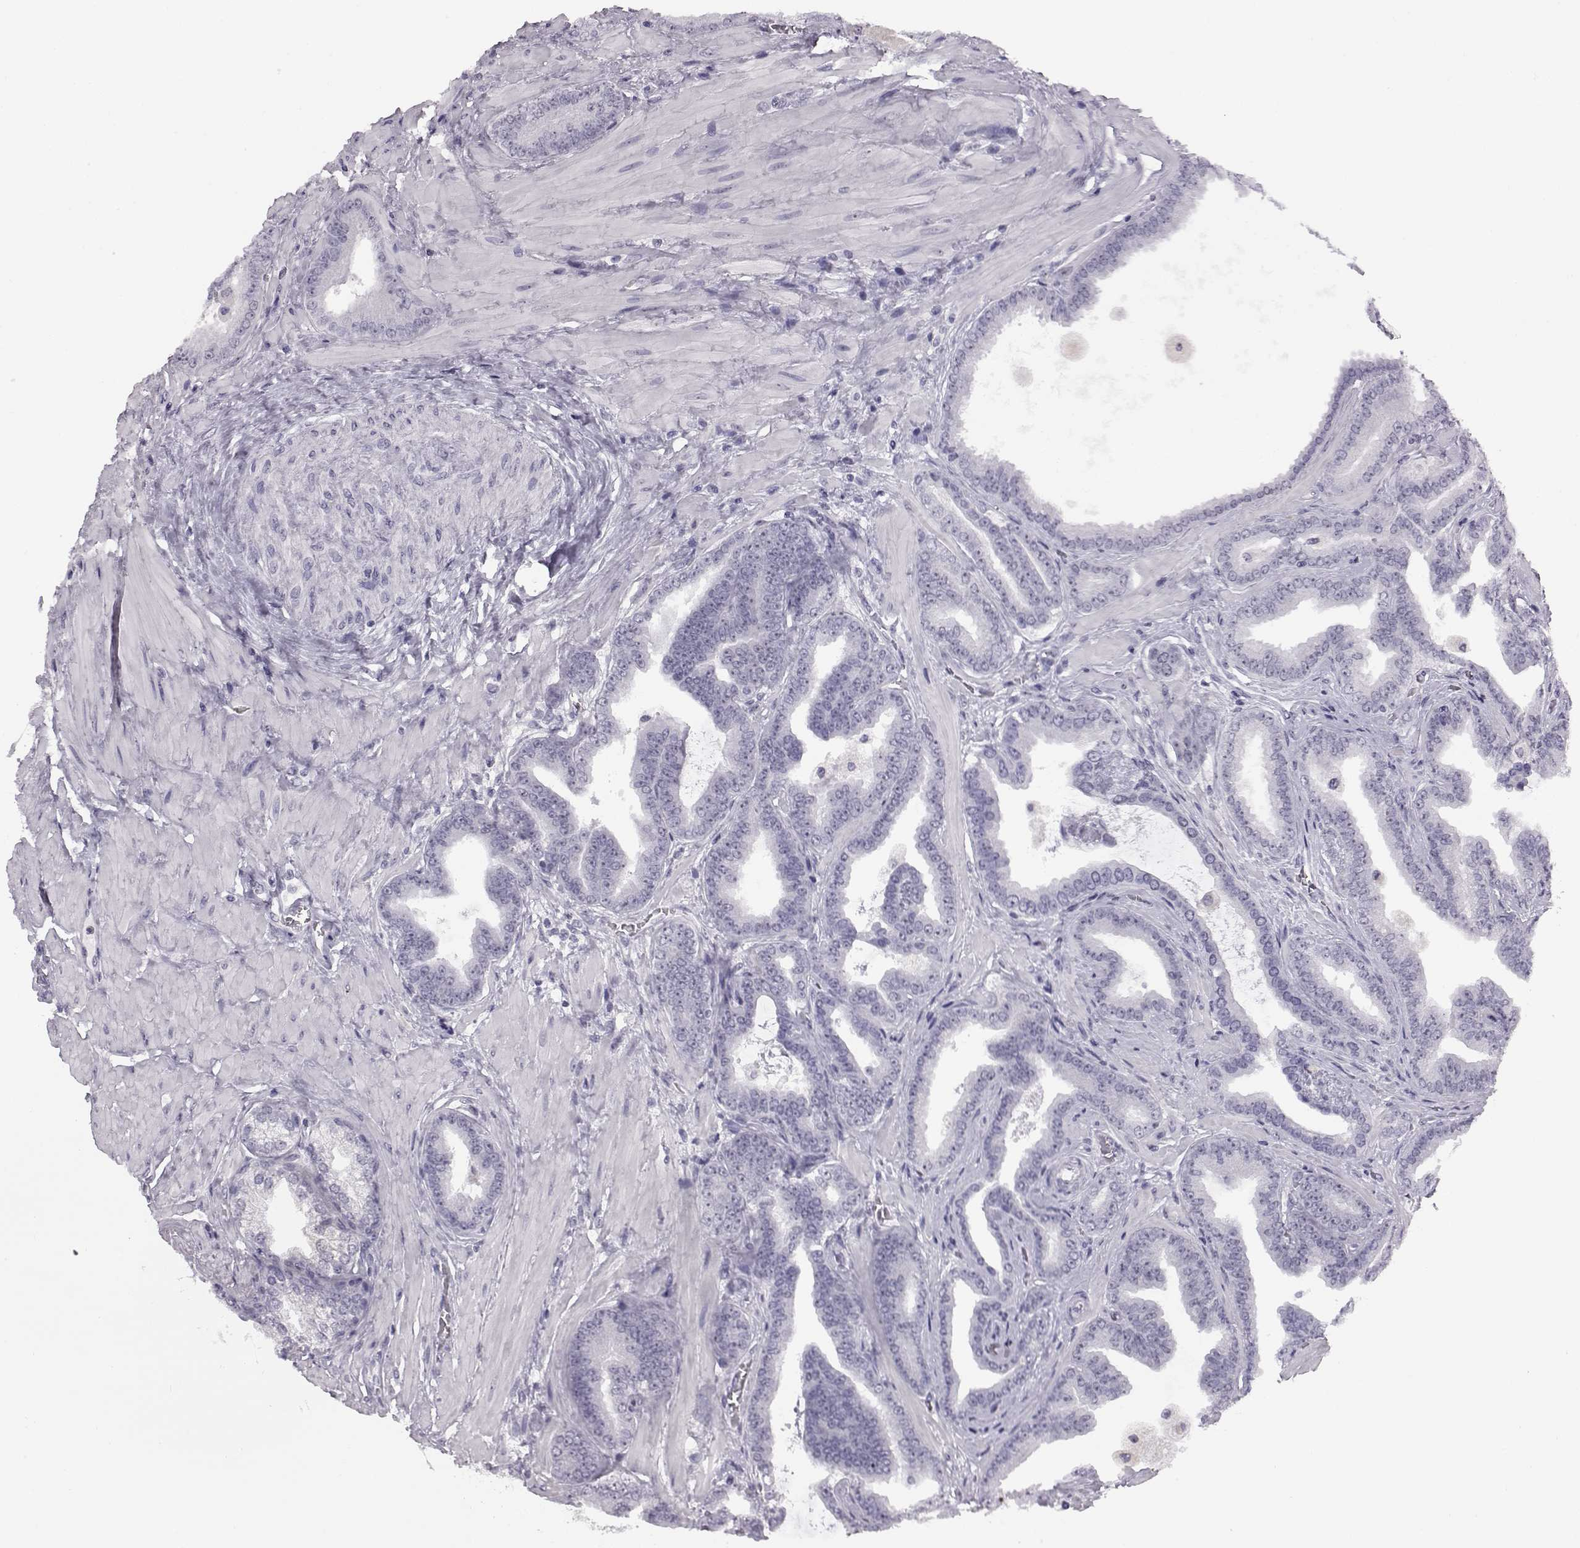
{"staining": {"intensity": "weak", "quantity": "25%-75%", "location": "nuclear"}, "tissue": "prostate cancer", "cell_type": "Tumor cells", "image_type": "cancer", "snomed": [{"axis": "morphology", "description": "Adenocarcinoma, Low grade"}, {"axis": "topography", "description": "Prostate"}], "caption": "An immunohistochemistry photomicrograph of tumor tissue is shown. Protein staining in brown labels weak nuclear positivity in prostate cancer (low-grade adenocarcinoma) within tumor cells.", "gene": "ADGRG2", "patient": {"sex": "male", "age": 63}}